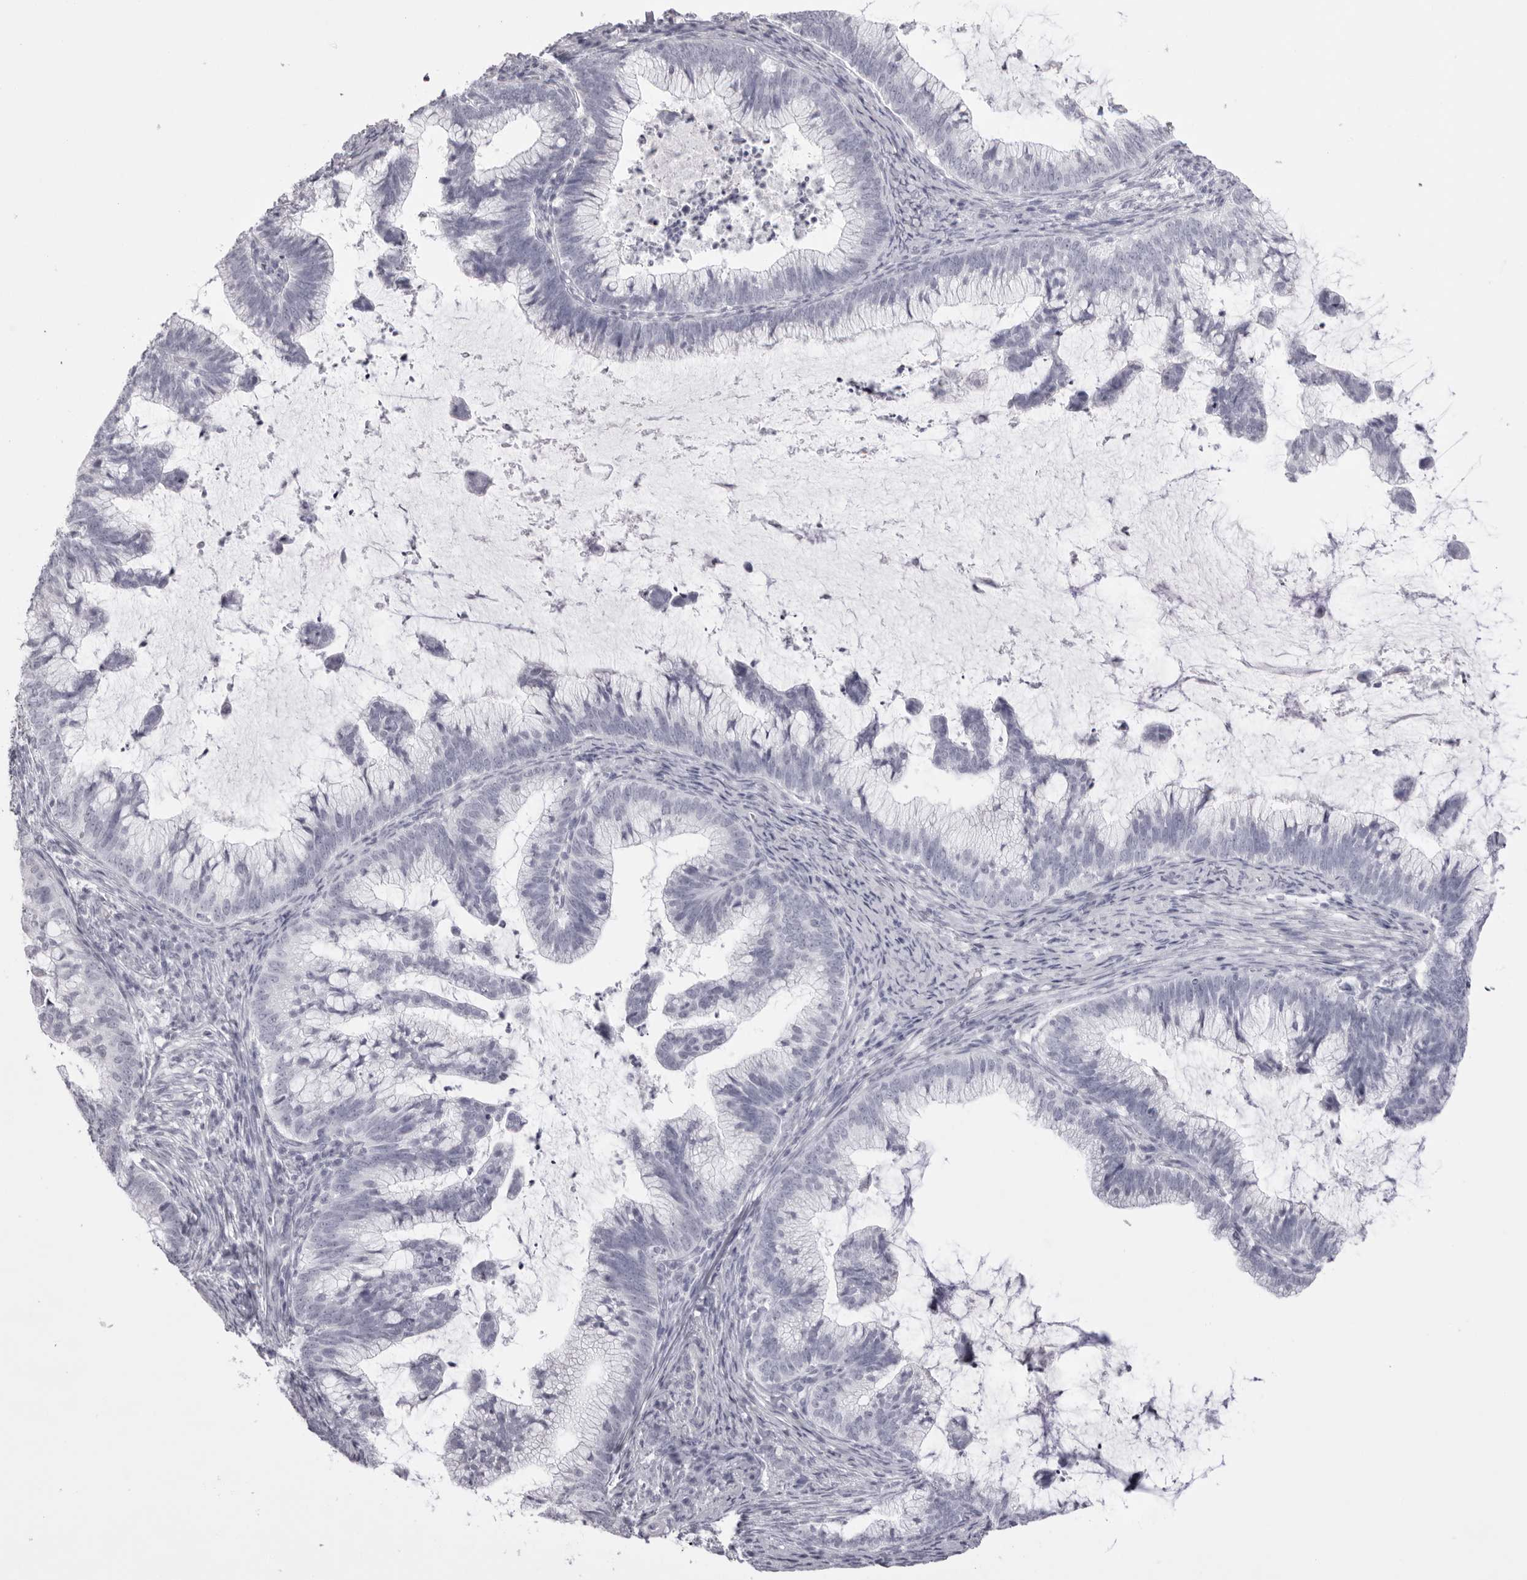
{"staining": {"intensity": "negative", "quantity": "none", "location": "none"}, "tissue": "cervical cancer", "cell_type": "Tumor cells", "image_type": "cancer", "snomed": [{"axis": "morphology", "description": "Adenocarcinoma, NOS"}, {"axis": "topography", "description": "Cervix"}], "caption": "Immunohistochemical staining of human adenocarcinoma (cervical) exhibits no significant expression in tumor cells. (DAB immunohistochemistry (IHC), high magnification).", "gene": "SPTA1", "patient": {"sex": "female", "age": 36}}